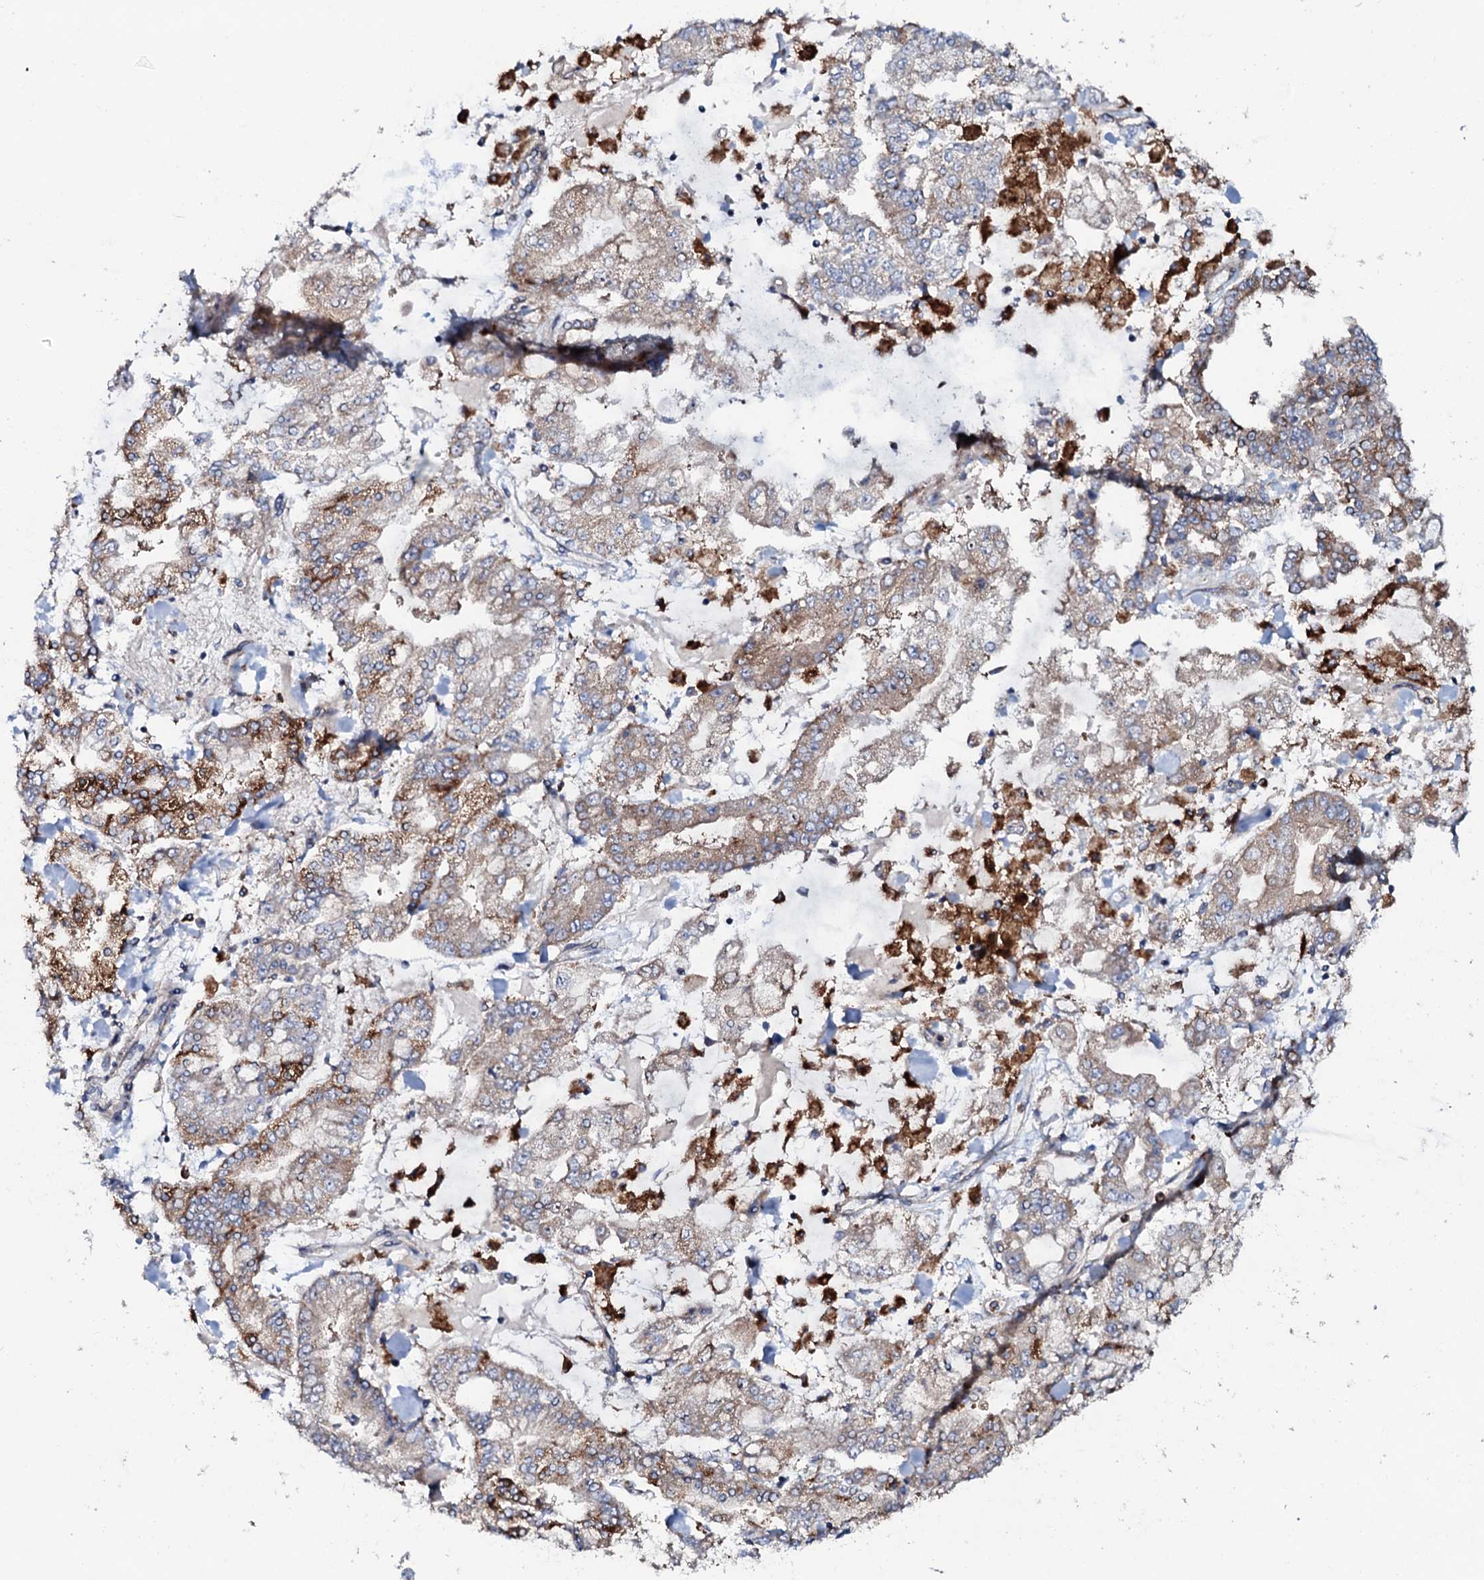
{"staining": {"intensity": "weak", "quantity": ">75%", "location": "cytoplasmic/membranous"}, "tissue": "stomach cancer", "cell_type": "Tumor cells", "image_type": "cancer", "snomed": [{"axis": "morphology", "description": "Normal tissue, NOS"}, {"axis": "morphology", "description": "Adenocarcinoma, NOS"}, {"axis": "topography", "description": "Stomach, upper"}, {"axis": "topography", "description": "Stomach"}], "caption": "Immunohistochemical staining of stomach cancer (adenocarcinoma) shows low levels of weak cytoplasmic/membranous protein positivity in about >75% of tumor cells.", "gene": "P2RX4", "patient": {"sex": "male", "age": 76}}